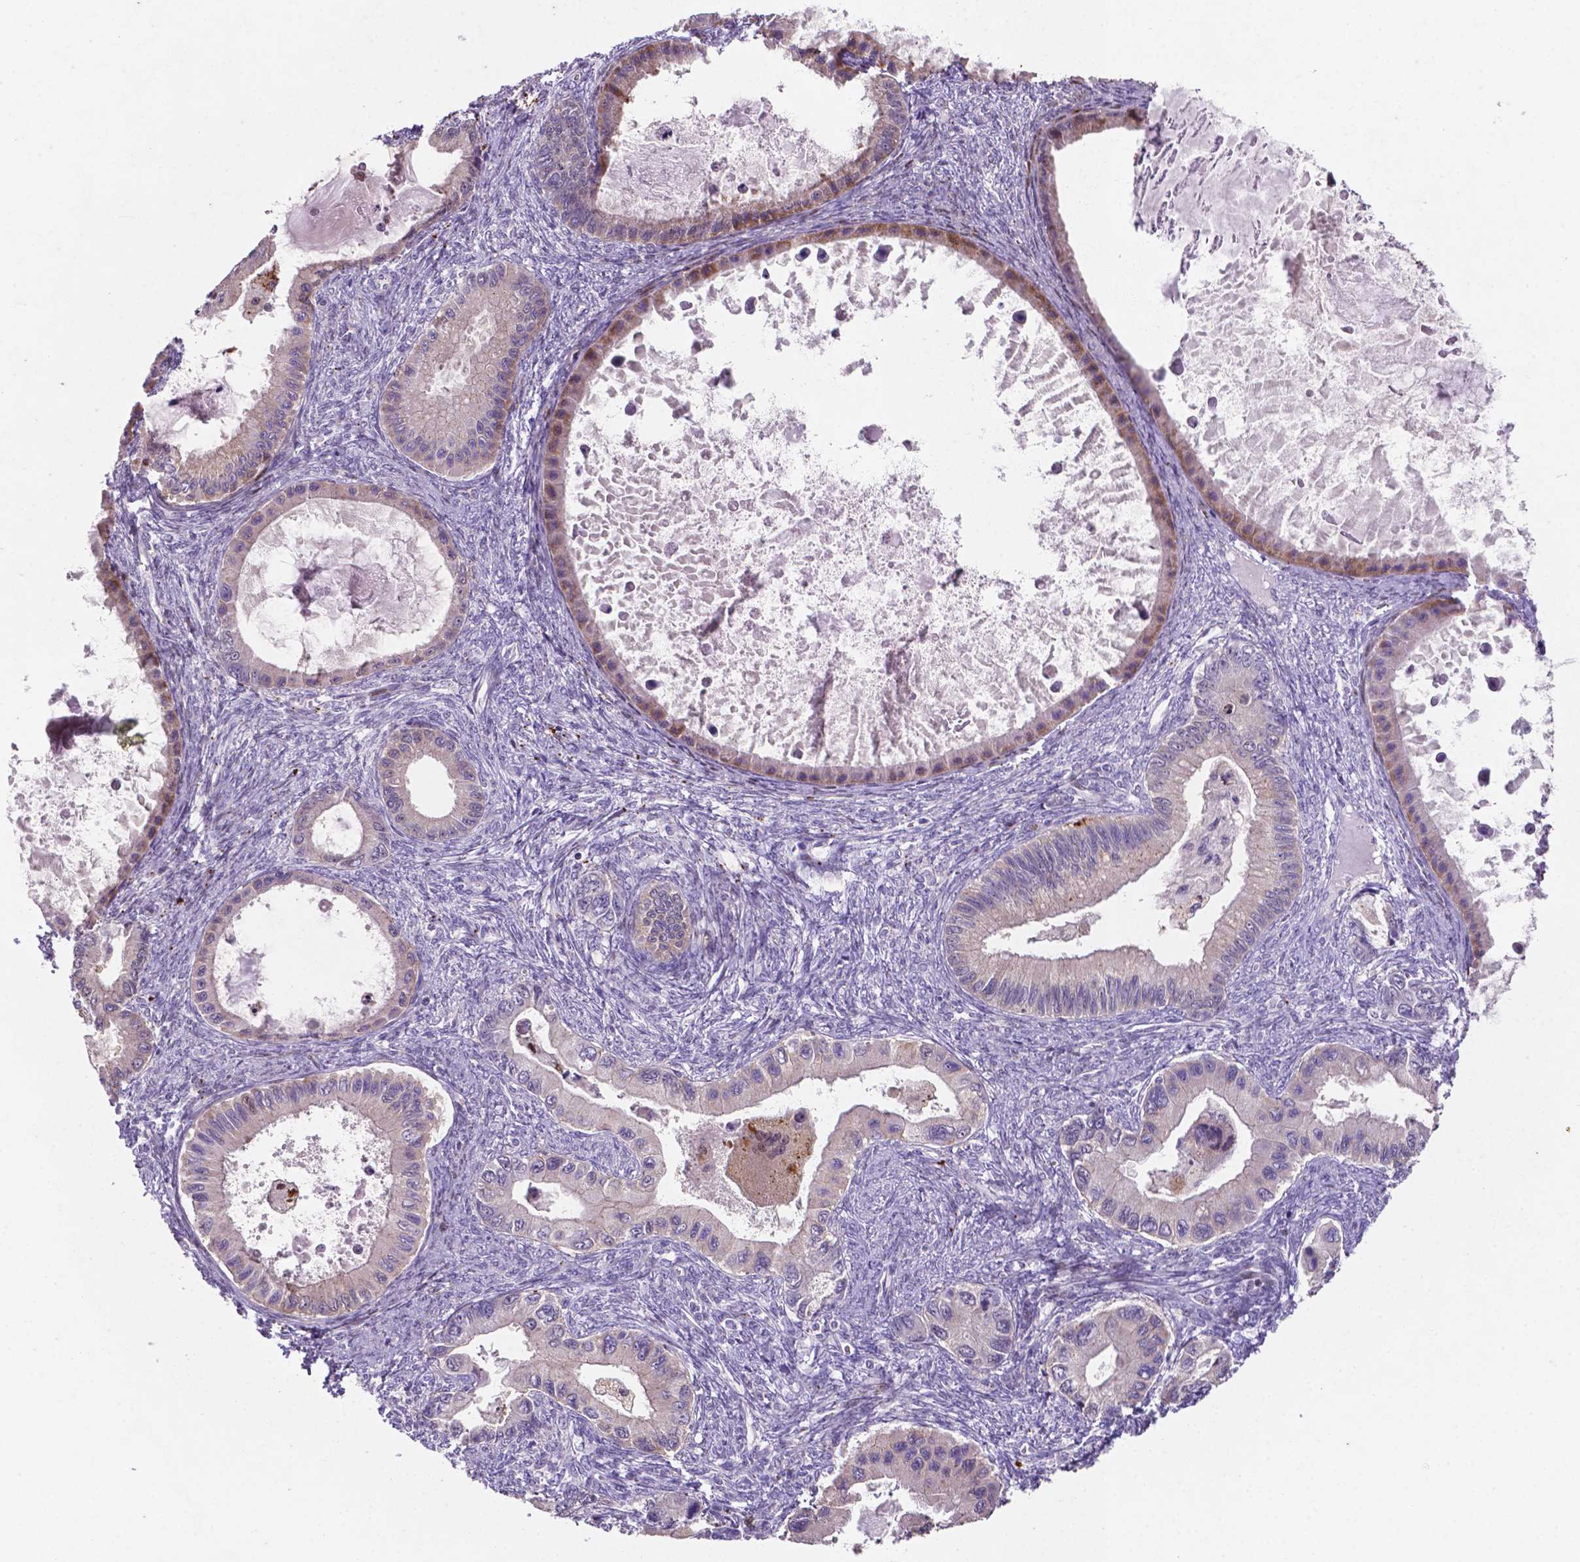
{"staining": {"intensity": "weak", "quantity": "<25%", "location": "cytoplasmic/membranous"}, "tissue": "ovarian cancer", "cell_type": "Tumor cells", "image_type": "cancer", "snomed": [{"axis": "morphology", "description": "Cystadenocarcinoma, mucinous, NOS"}, {"axis": "topography", "description": "Ovary"}], "caption": "The immunohistochemistry (IHC) micrograph has no significant staining in tumor cells of ovarian cancer (mucinous cystadenocarcinoma) tissue. The staining was performed using DAB (3,3'-diaminobenzidine) to visualize the protein expression in brown, while the nuclei were stained in blue with hematoxylin (Magnification: 20x).", "gene": "TM4SF20", "patient": {"sex": "female", "age": 64}}